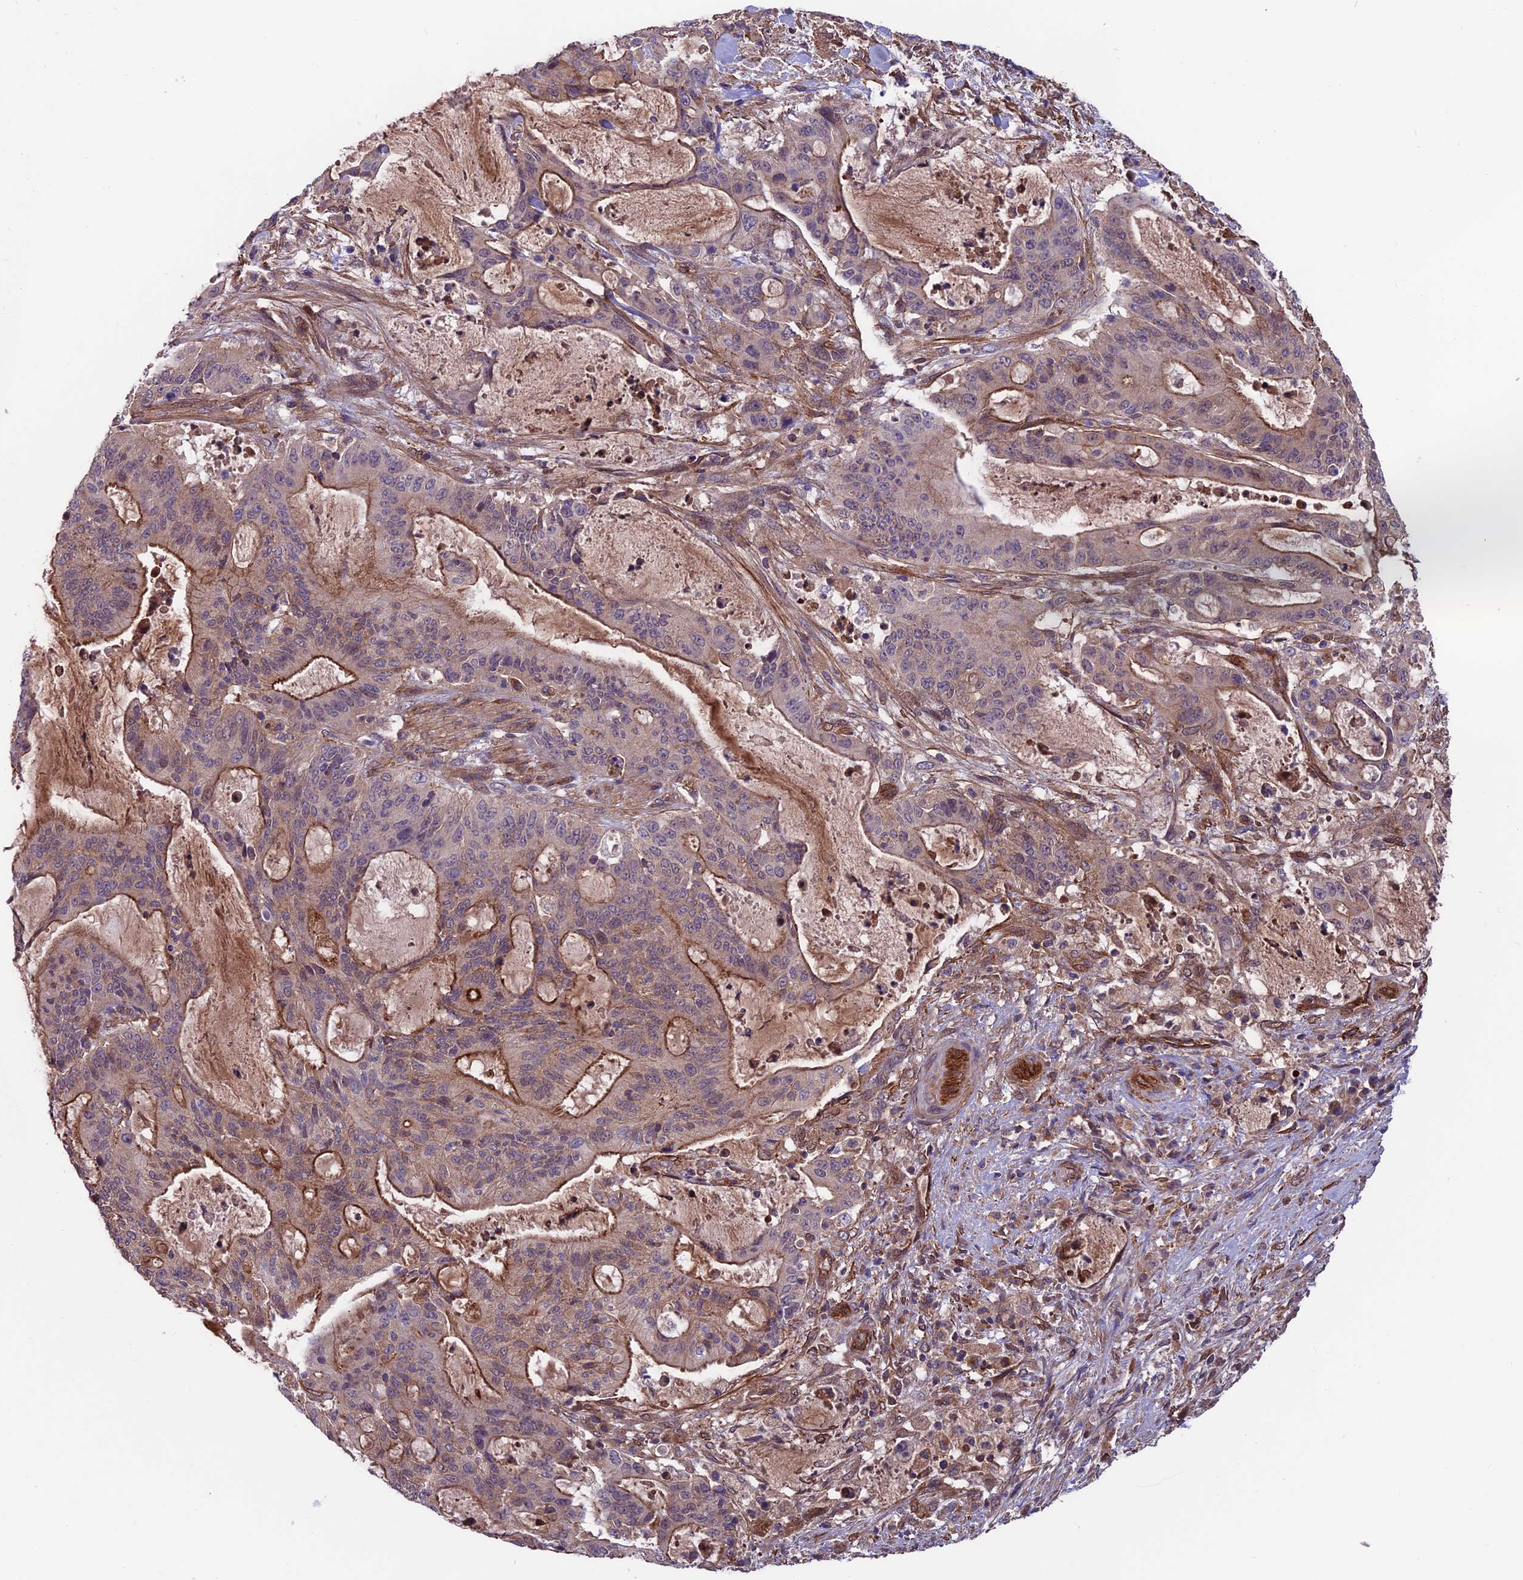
{"staining": {"intensity": "moderate", "quantity": "25%-75%", "location": "cytoplasmic/membranous"}, "tissue": "liver cancer", "cell_type": "Tumor cells", "image_type": "cancer", "snomed": [{"axis": "morphology", "description": "Normal tissue, NOS"}, {"axis": "morphology", "description": "Cholangiocarcinoma"}, {"axis": "topography", "description": "Liver"}, {"axis": "topography", "description": "Peripheral nerve tissue"}], "caption": "Liver cholangiocarcinoma stained for a protein (brown) reveals moderate cytoplasmic/membranous positive positivity in approximately 25%-75% of tumor cells.", "gene": "RTN4RL1", "patient": {"sex": "female", "age": 73}}